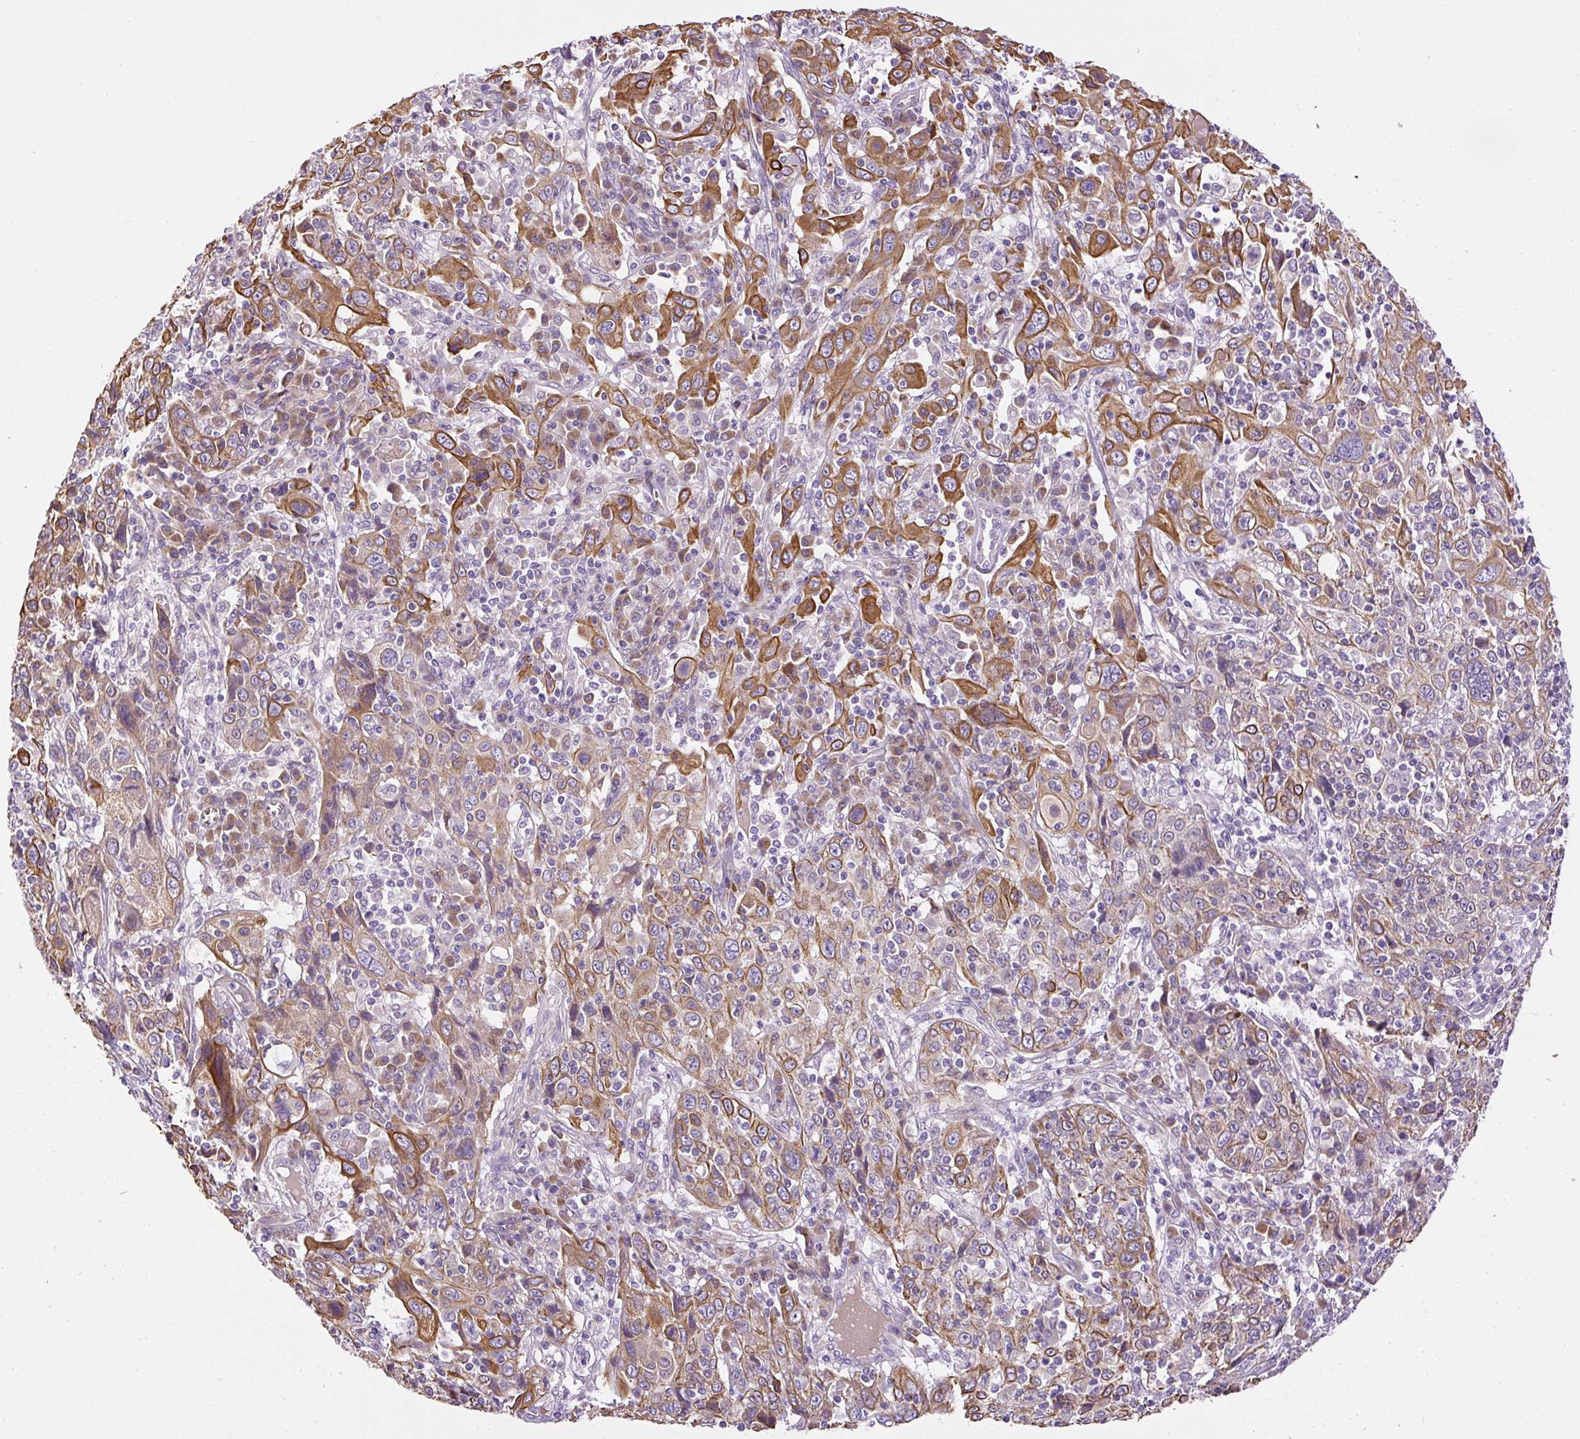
{"staining": {"intensity": "moderate", "quantity": ">75%", "location": "cytoplasmic/membranous"}, "tissue": "cervical cancer", "cell_type": "Tumor cells", "image_type": "cancer", "snomed": [{"axis": "morphology", "description": "Squamous cell carcinoma, NOS"}, {"axis": "topography", "description": "Cervix"}], "caption": "Cervical cancer stained for a protein reveals moderate cytoplasmic/membranous positivity in tumor cells.", "gene": "FAM149A", "patient": {"sex": "female", "age": 46}}